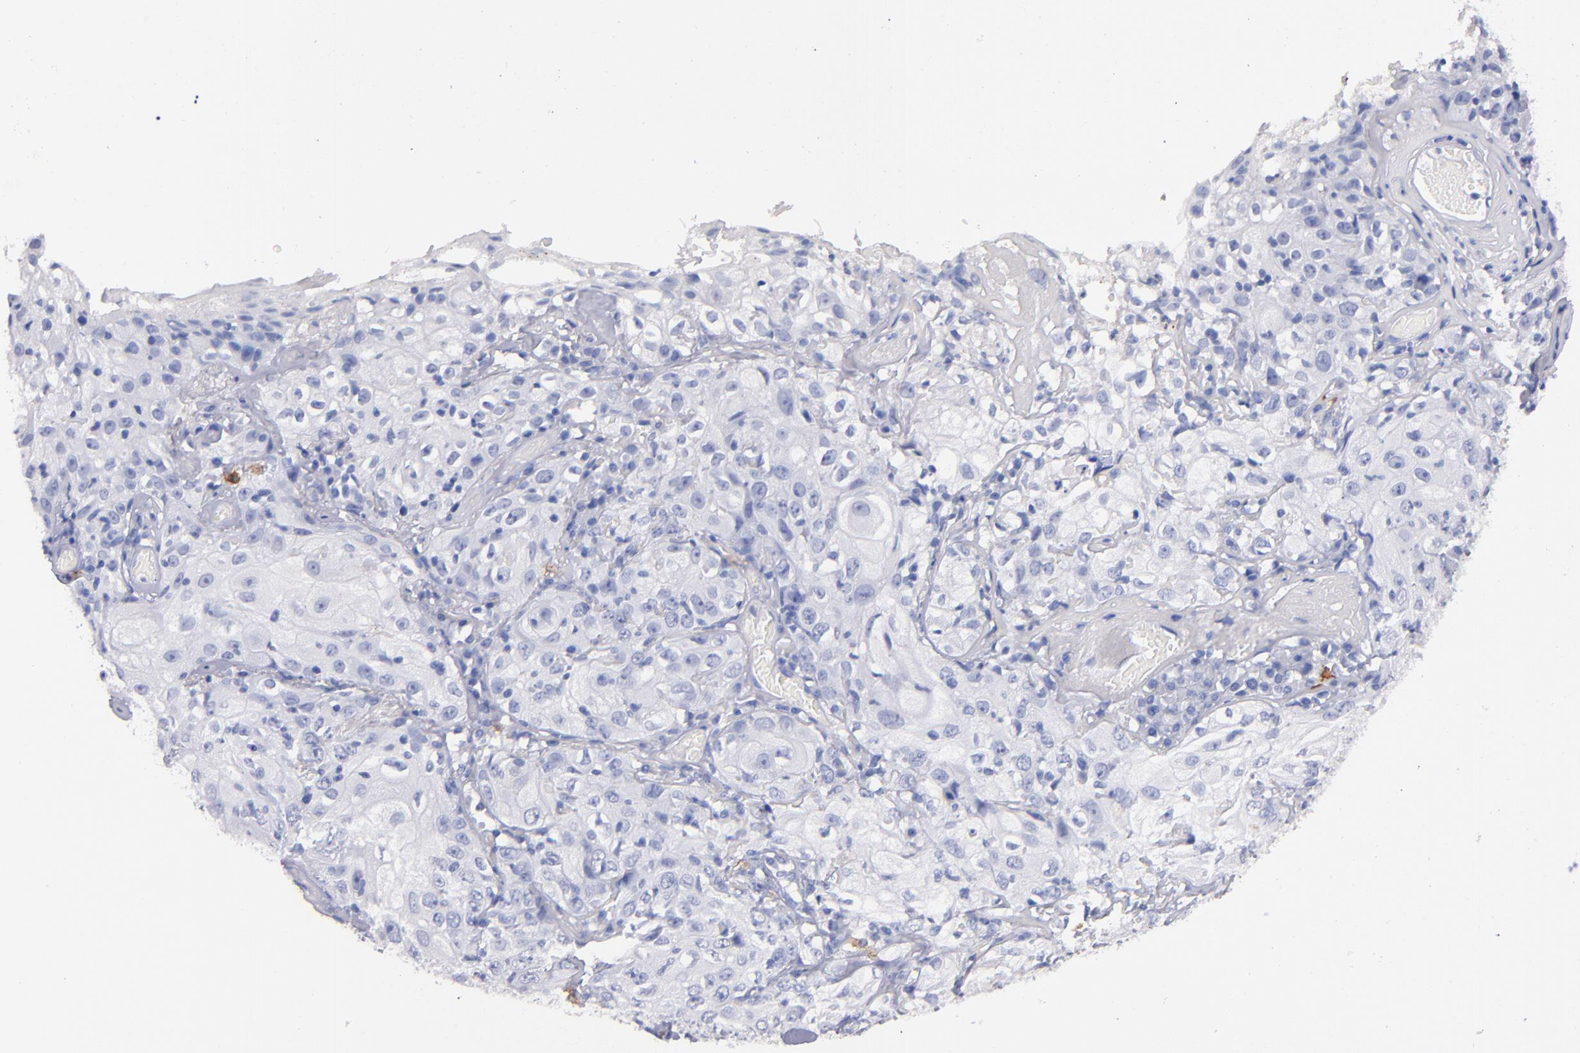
{"staining": {"intensity": "negative", "quantity": "none", "location": "none"}, "tissue": "skin cancer", "cell_type": "Tumor cells", "image_type": "cancer", "snomed": [{"axis": "morphology", "description": "Squamous cell carcinoma, NOS"}, {"axis": "topography", "description": "Skin"}], "caption": "Immunohistochemistry micrograph of squamous cell carcinoma (skin) stained for a protein (brown), which demonstrates no expression in tumor cells.", "gene": "KIT", "patient": {"sex": "male", "age": 65}}